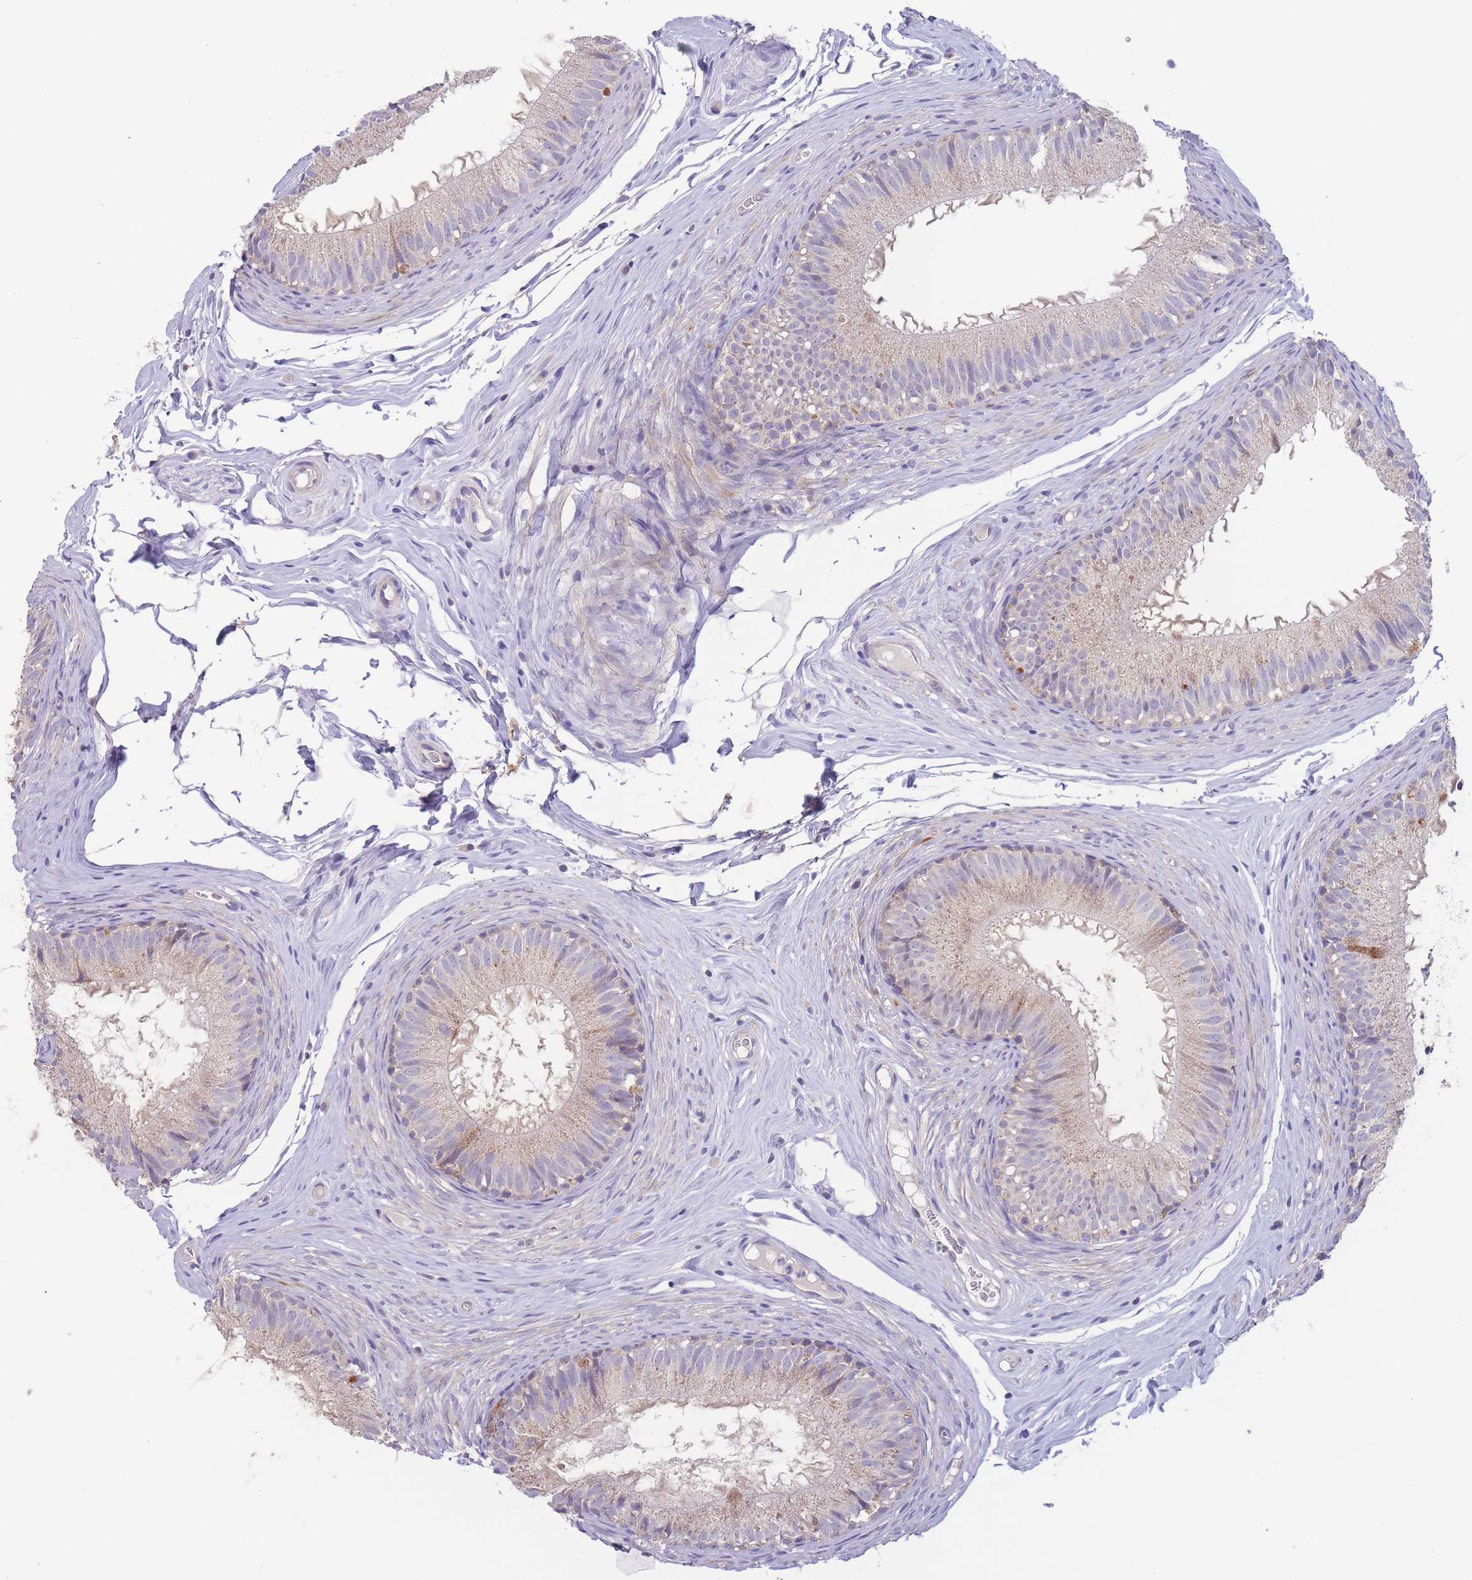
{"staining": {"intensity": "weak", "quantity": "25%-75%", "location": "cytoplasmic/membranous"}, "tissue": "epididymis", "cell_type": "Glandular cells", "image_type": "normal", "snomed": [{"axis": "morphology", "description": "Normal tissue, NOS"}, {"axis": "topography", "description": "Epididymis"}], "caption": "A histopathology image of human epididymis stained for a protein displays weak cytoplasmic/membranous brown staining in glandular cells. (brown staining indicates protein expression, while blue staining denotes nuclei).", "gene": "SLC25A42", "patient": {"sex": "male", "age": 25}}